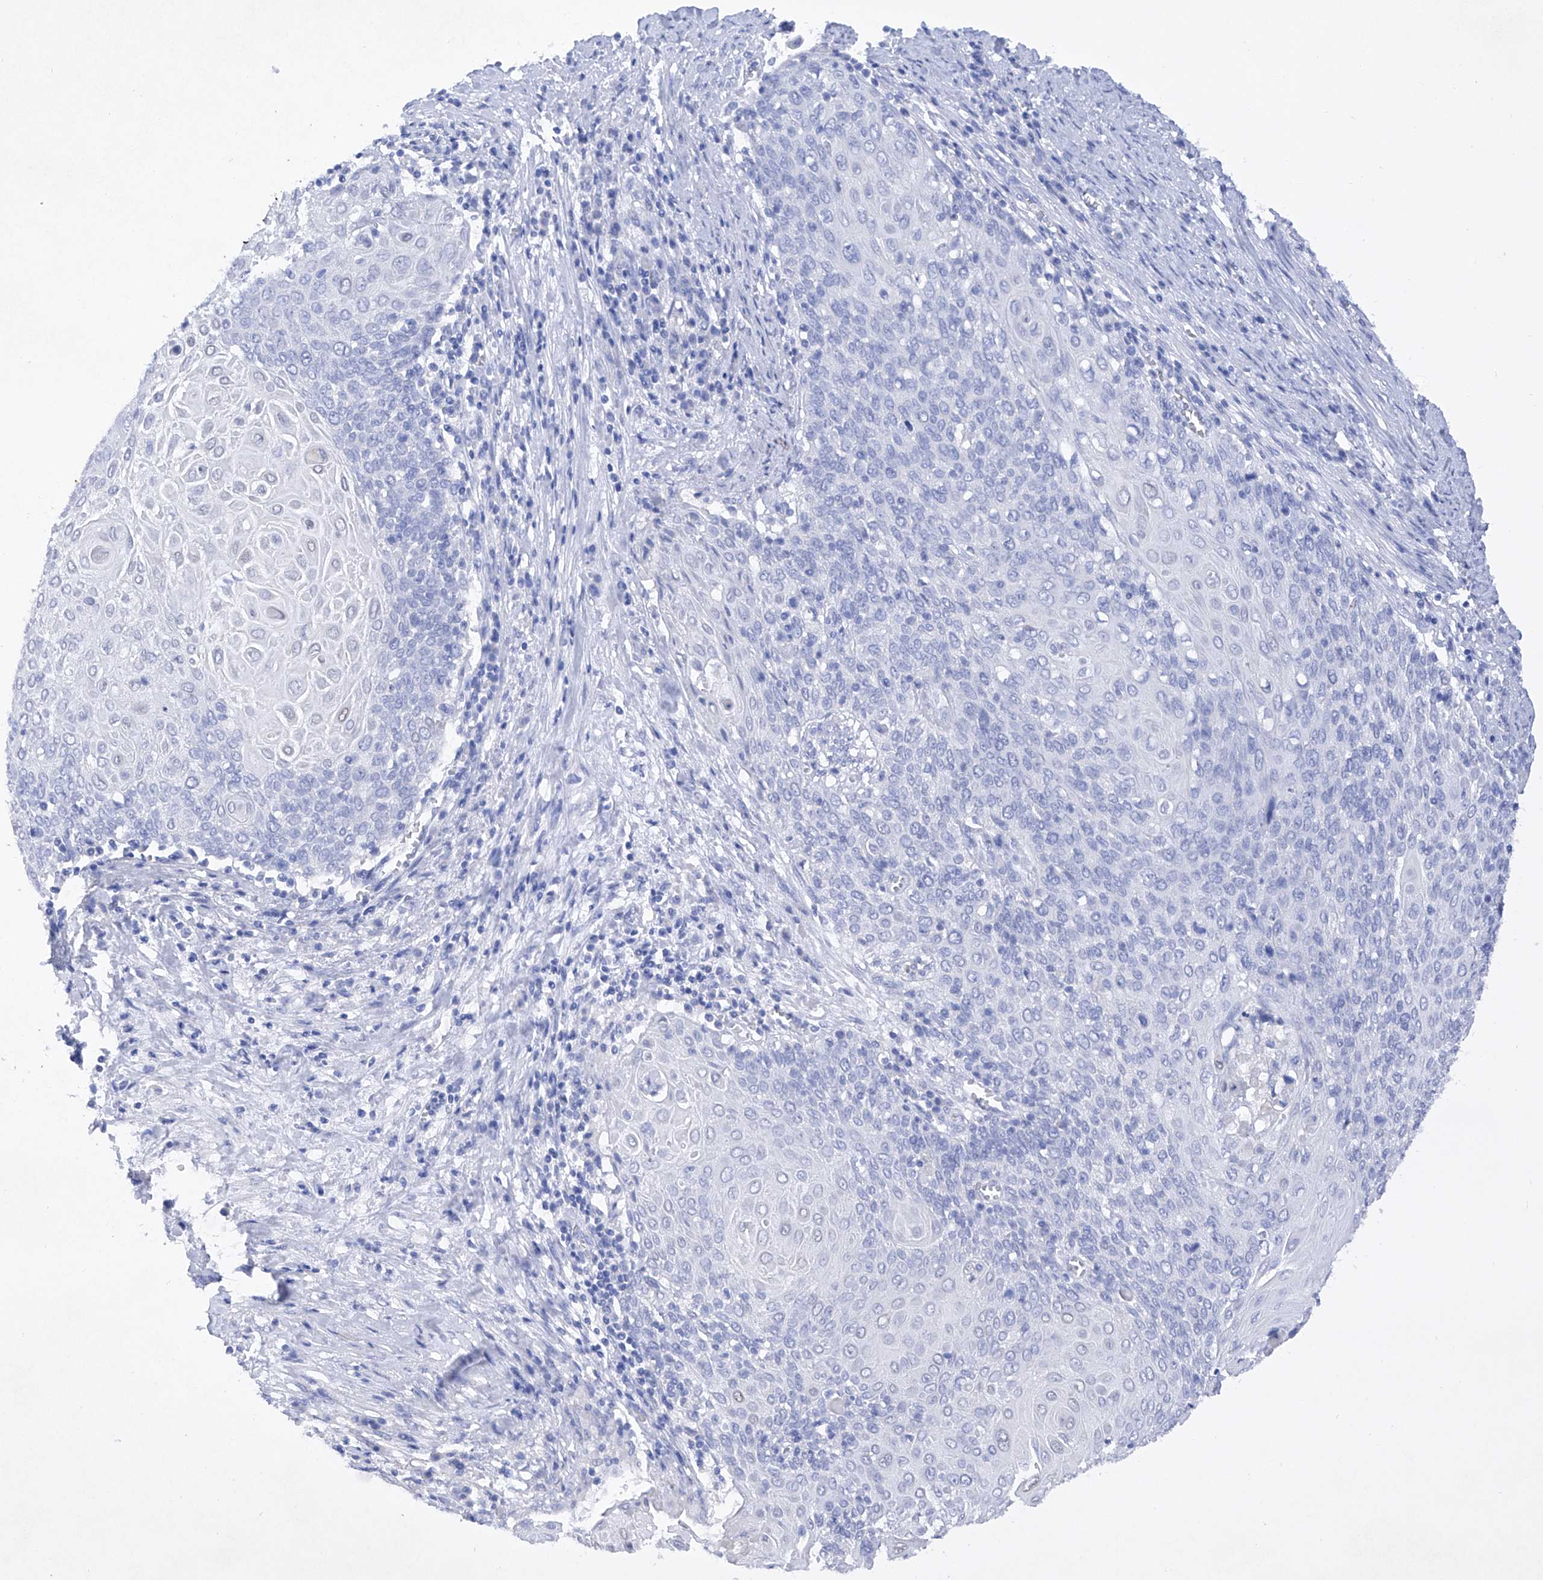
{"staining": {"intensity": "negative", "quantity": "none", "location": "none"}, "tissue": "cervical cancer", "cell_type": "Tumor cells", "image_type": "cancer", "snomed": [{"axis": "morphology", "description": "Squamous cell carcinoma, NOS"}, {"axis": "topography", "description": "Cervix"}], "caption": "Immunohistochemical staining of human squamous cell carcinoma (cervical) shows no significant staining in tumor cells. Nuclei are stained in blue.", "gene": "BARX2", "patient": {"sex": "female", "age": 39}}